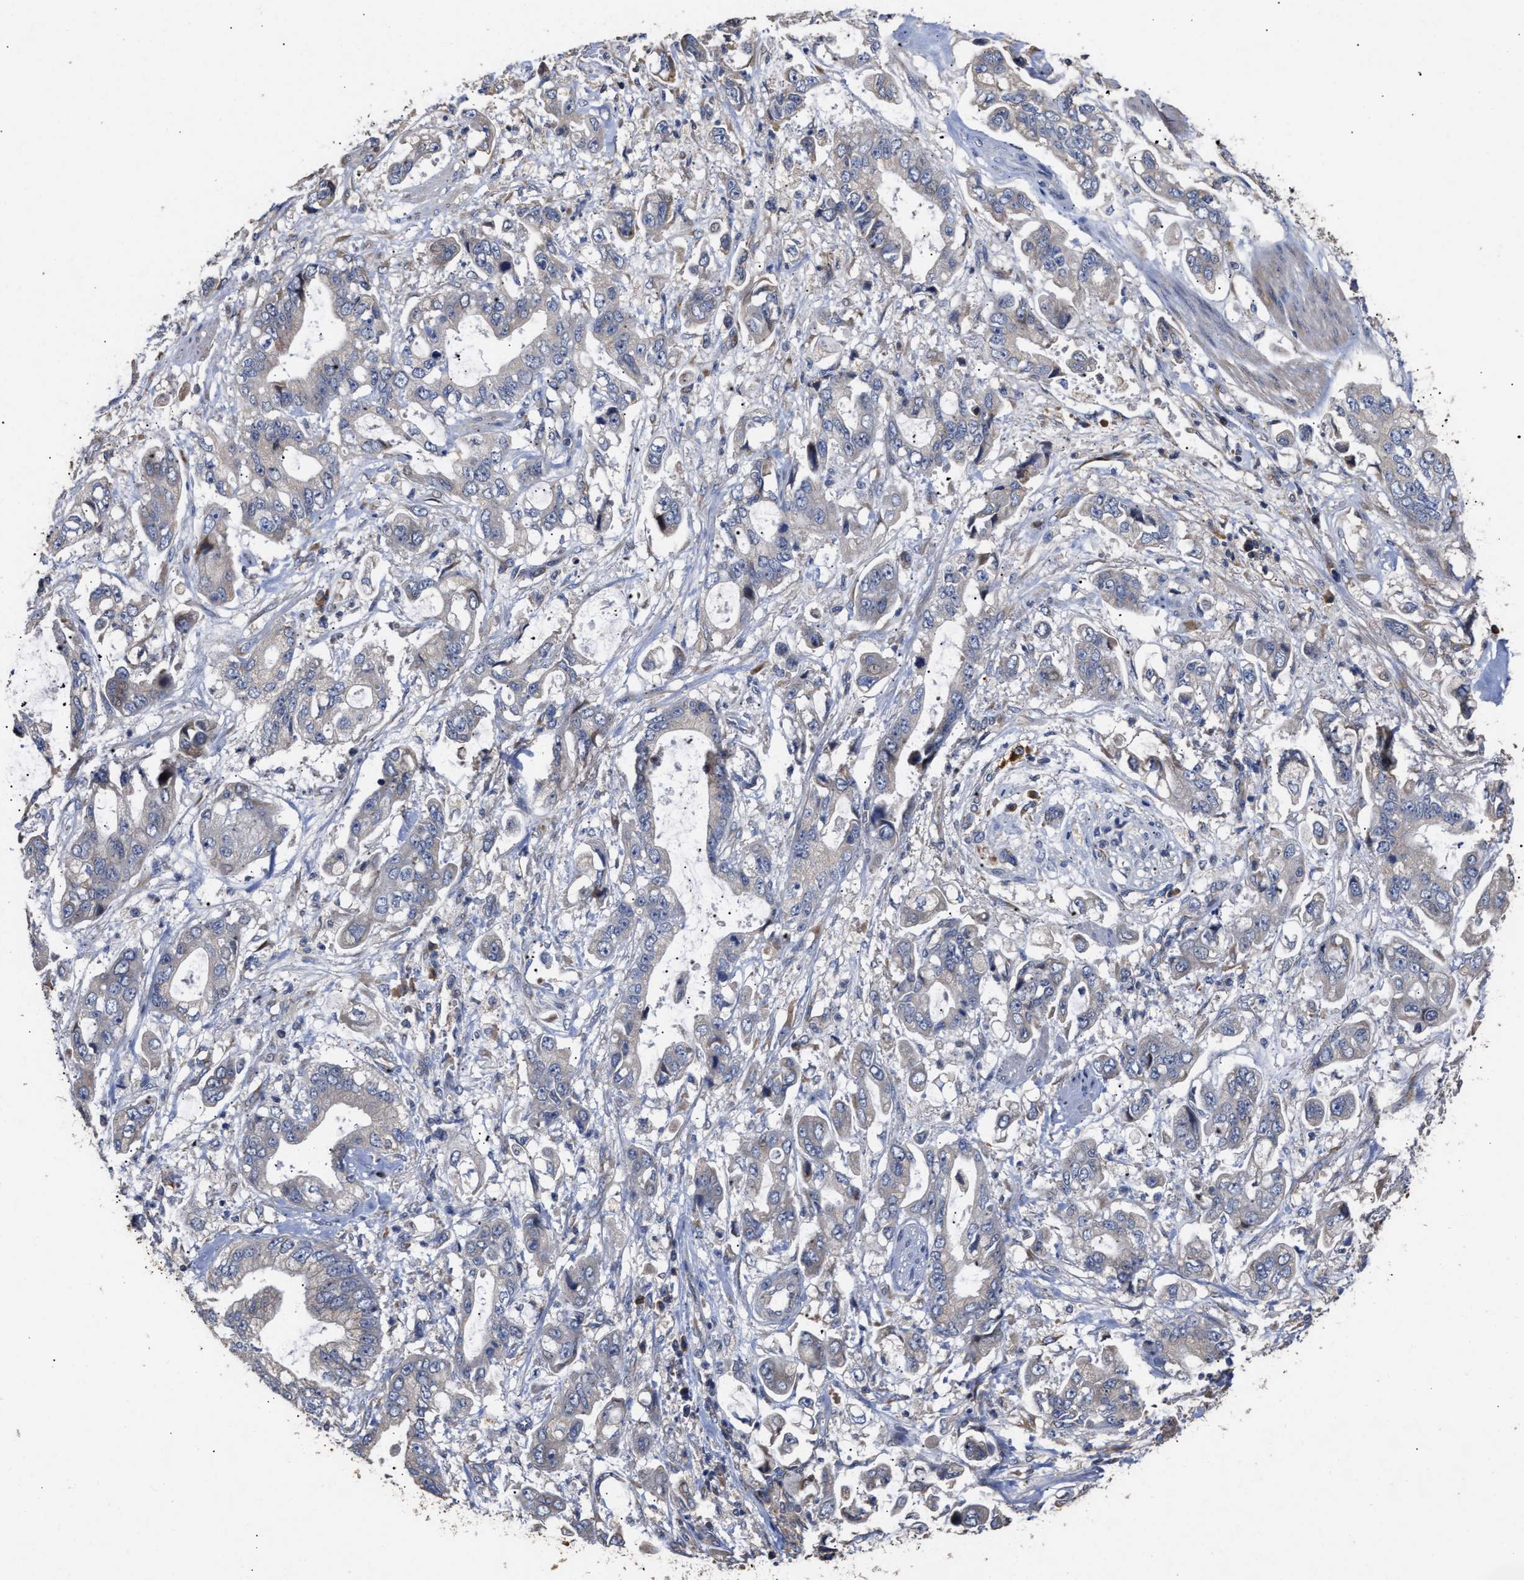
{"staining": {"intensity": "negative", "quantity": "none", "location": "none"}, "tissue": "stomach cancer", "cell_type": "Tumor cells", "image_type": "cancer", "snomed": [{"axis": "morphology", "description": "Normal tissue, NOS"}, {"axis": "morphology", "description": "Adenocarcinoma, NOS"}, {"axis": "topography", "description": "Stomach"}], "caption": "DAB immunohistochemical staining of human stomach adenocarcinoma exhibits no significant staining in tumor cells.", "gene": "GOSR1", "patient": {"sex": "male", "age": 62}}